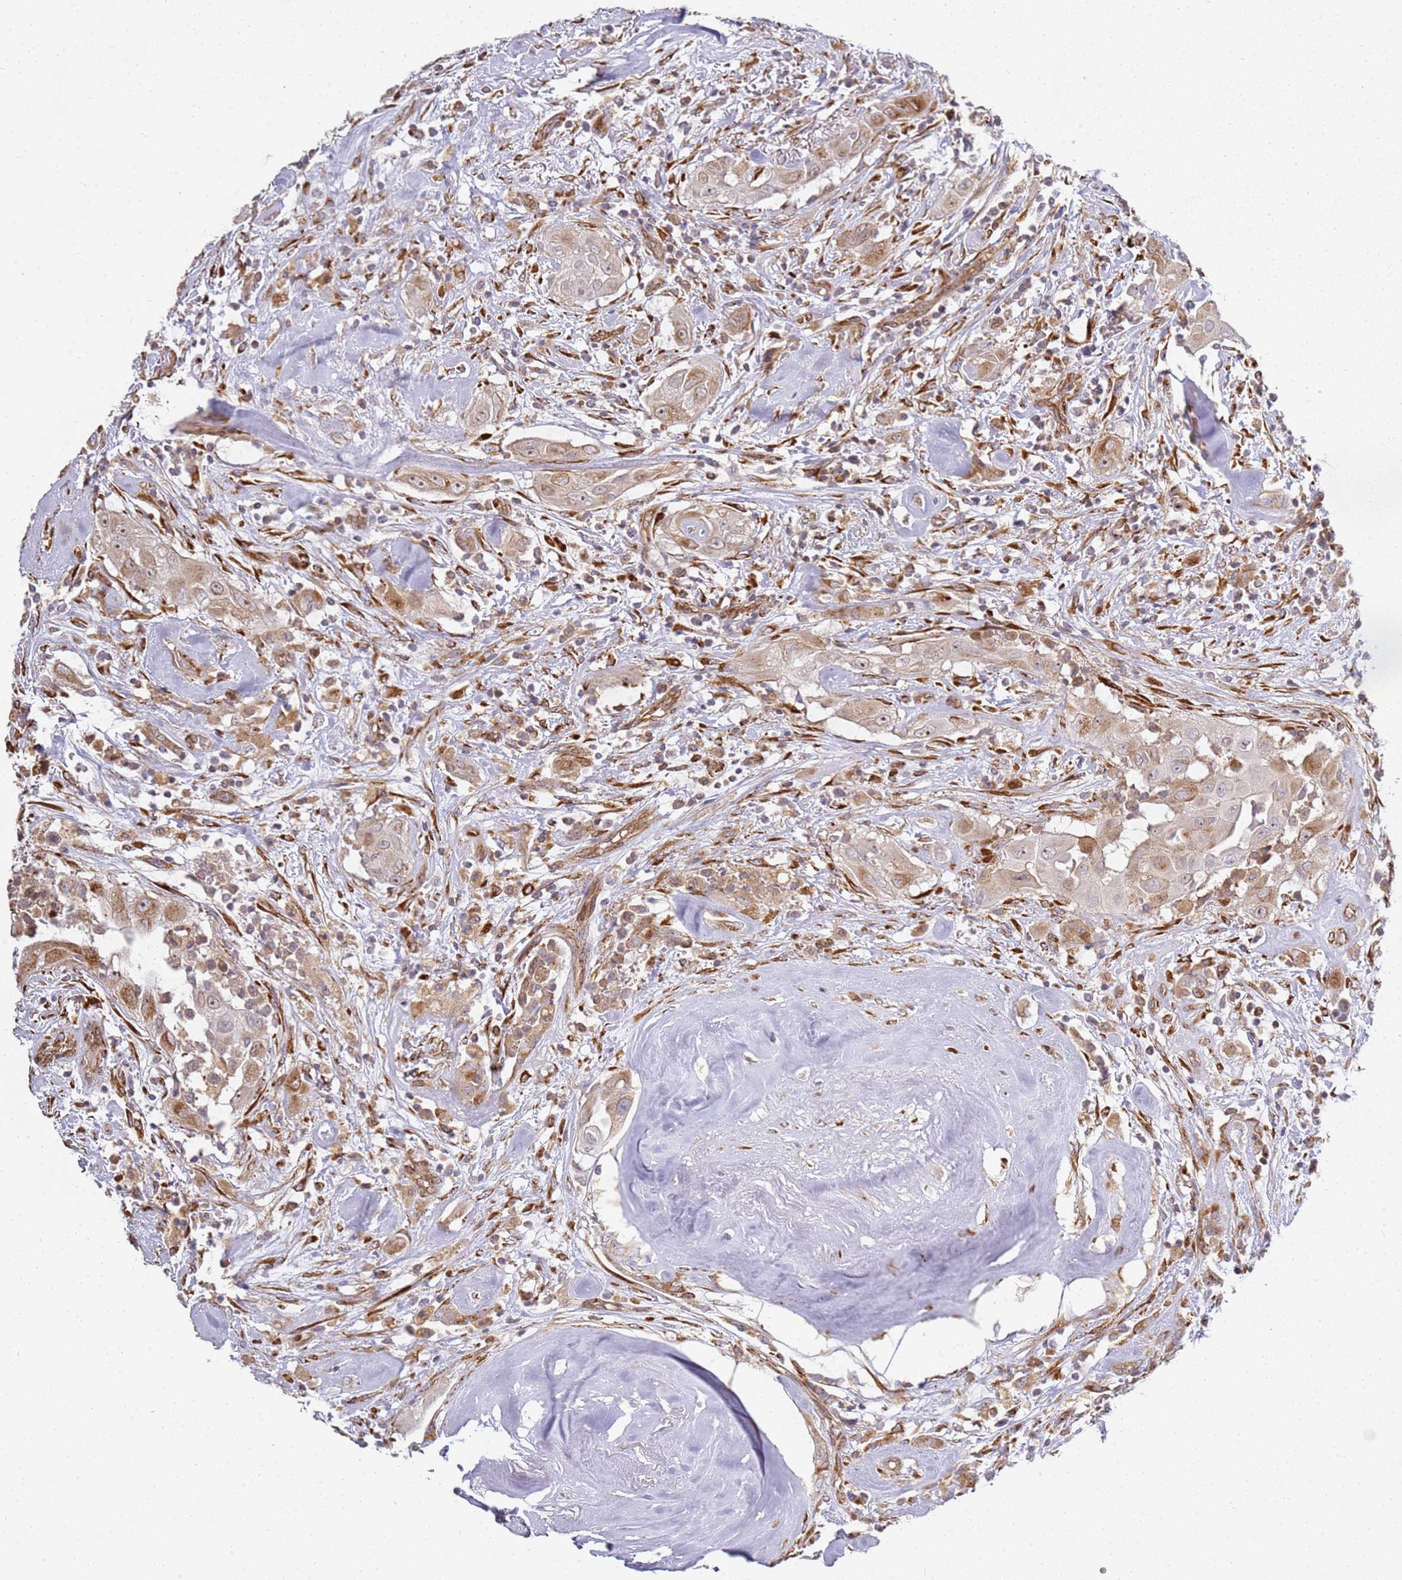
{"staining": {"intensity": "moderate", "quantity": ">75%", "location": "cytoplasmic/membranous,nuclear"}, "tissue": "thyroid cancer", "cell_type": "Tumor cells", "image_type": "cancer", "snomed": [{"axis": "morphology", "description": "Papillary adenocarcinoma, NOS"}, {"axis": "topography", "description": "Thyroid gland"}], "caption": "High-magnification brightfield microscopy of papillary adenocarcinoma (thyroid) stained with DAB (3,3'-diaminobenzidine) (brown) and counterstained with hematoxylin (blue). tumor cells exhibit moderate cytoplasmic/membranous and nuclear expression is appreciated in about>75% of cells.", "gene": "GRAP", "patient": {"sex": "female", "age": 59}}